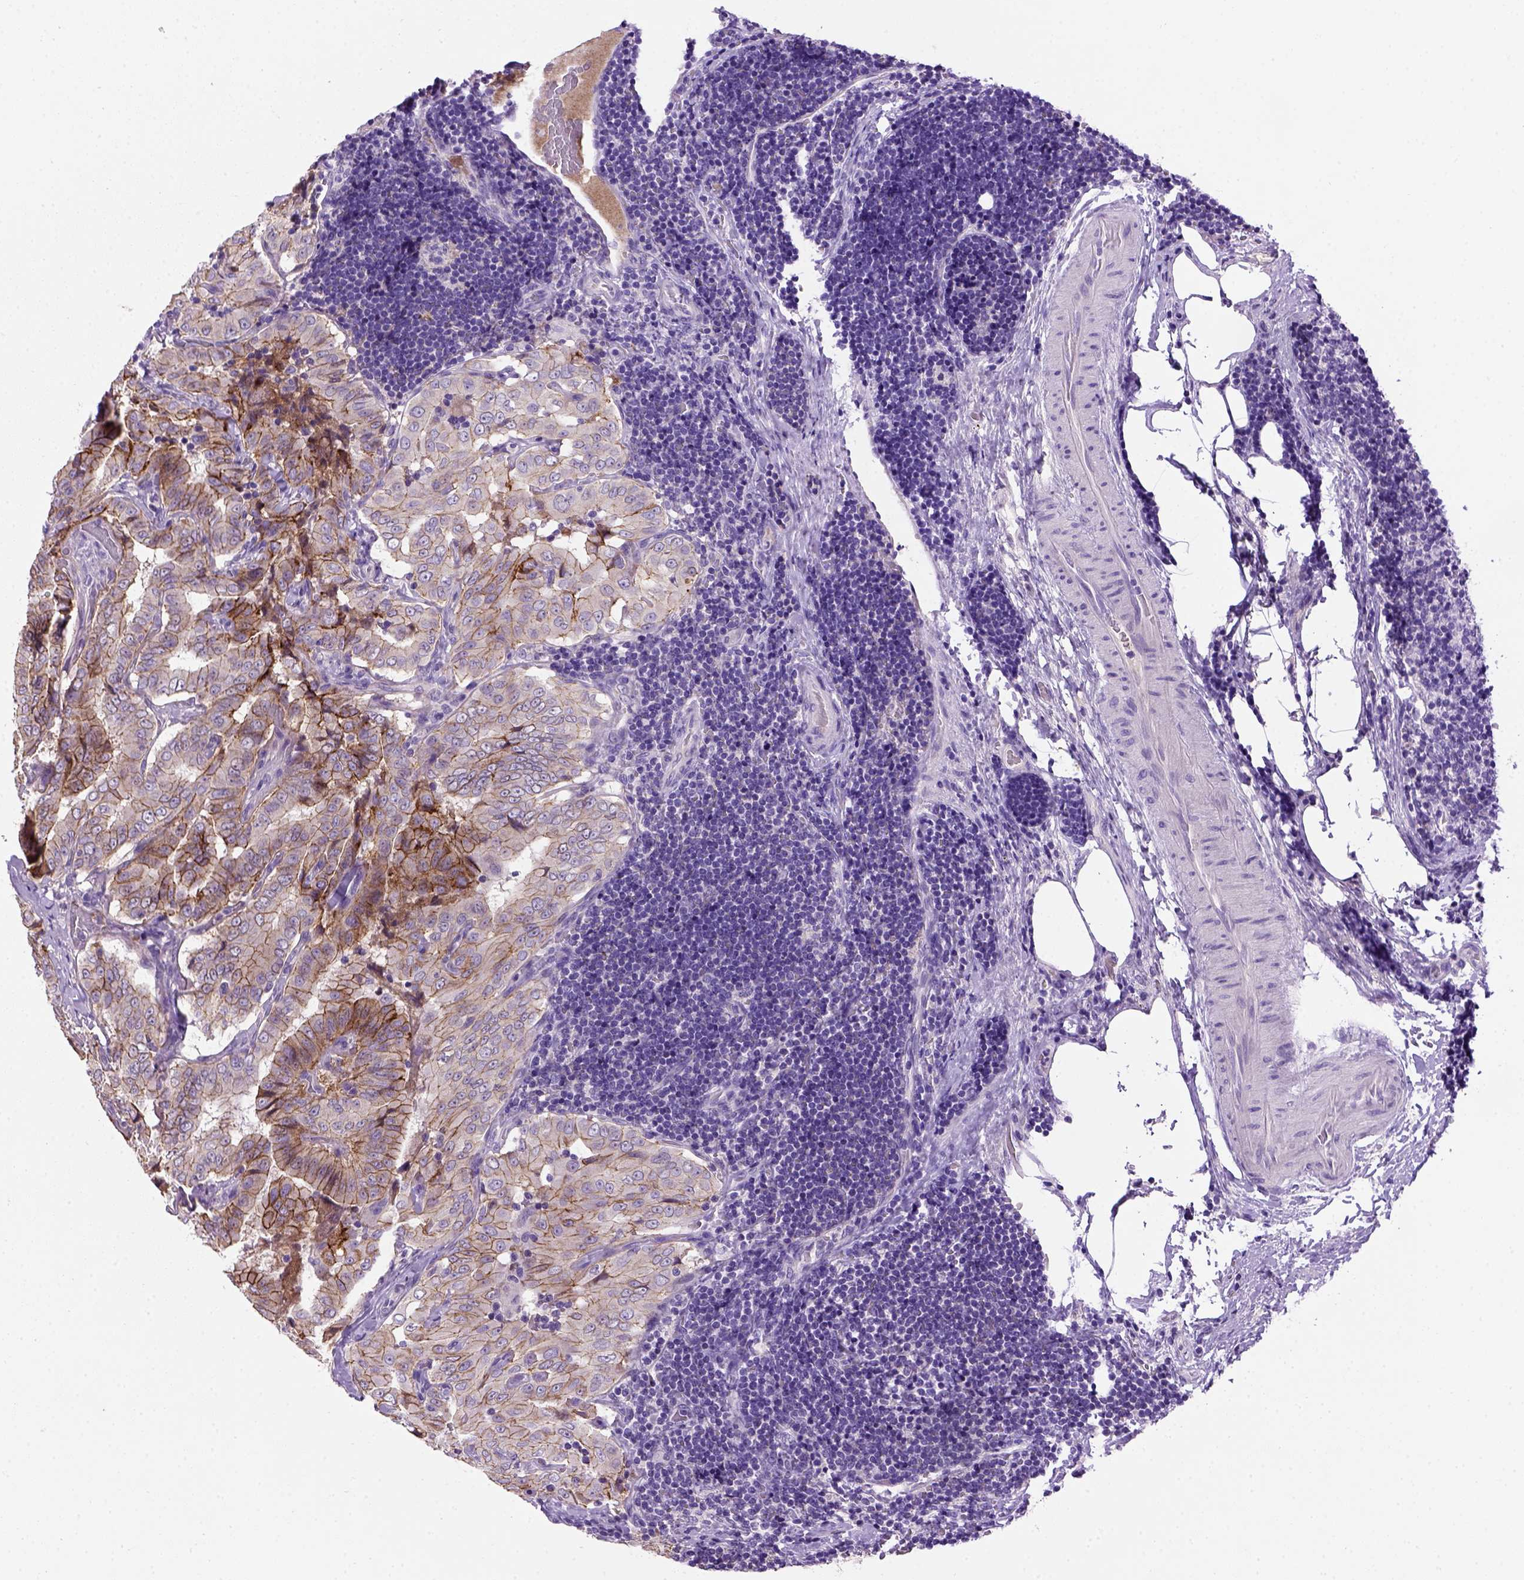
{"staining": {"intensity": "moderate", "quantity": "25%-75%", "location": "cytoplasmic/membranous"}, "tissue": "thyroid cancer", "cell_type": "Tumor cells", "image_type": "cancer", "snomed": [{"axis": "morphology", "description": "Papillary adenocarcinoma, NOS"}, {"axis": "topography", "description": "Thyroid gland"}], "caption": "There is medium levels of moderate cytoplasmic/membranous staining in tumor cells of thyroid papillary adenocarcinoma, as demonstrated by immunohistochemical staining (brown color).", "gene": "CDH1", "patient": {"sex": "male", "age": 61}}